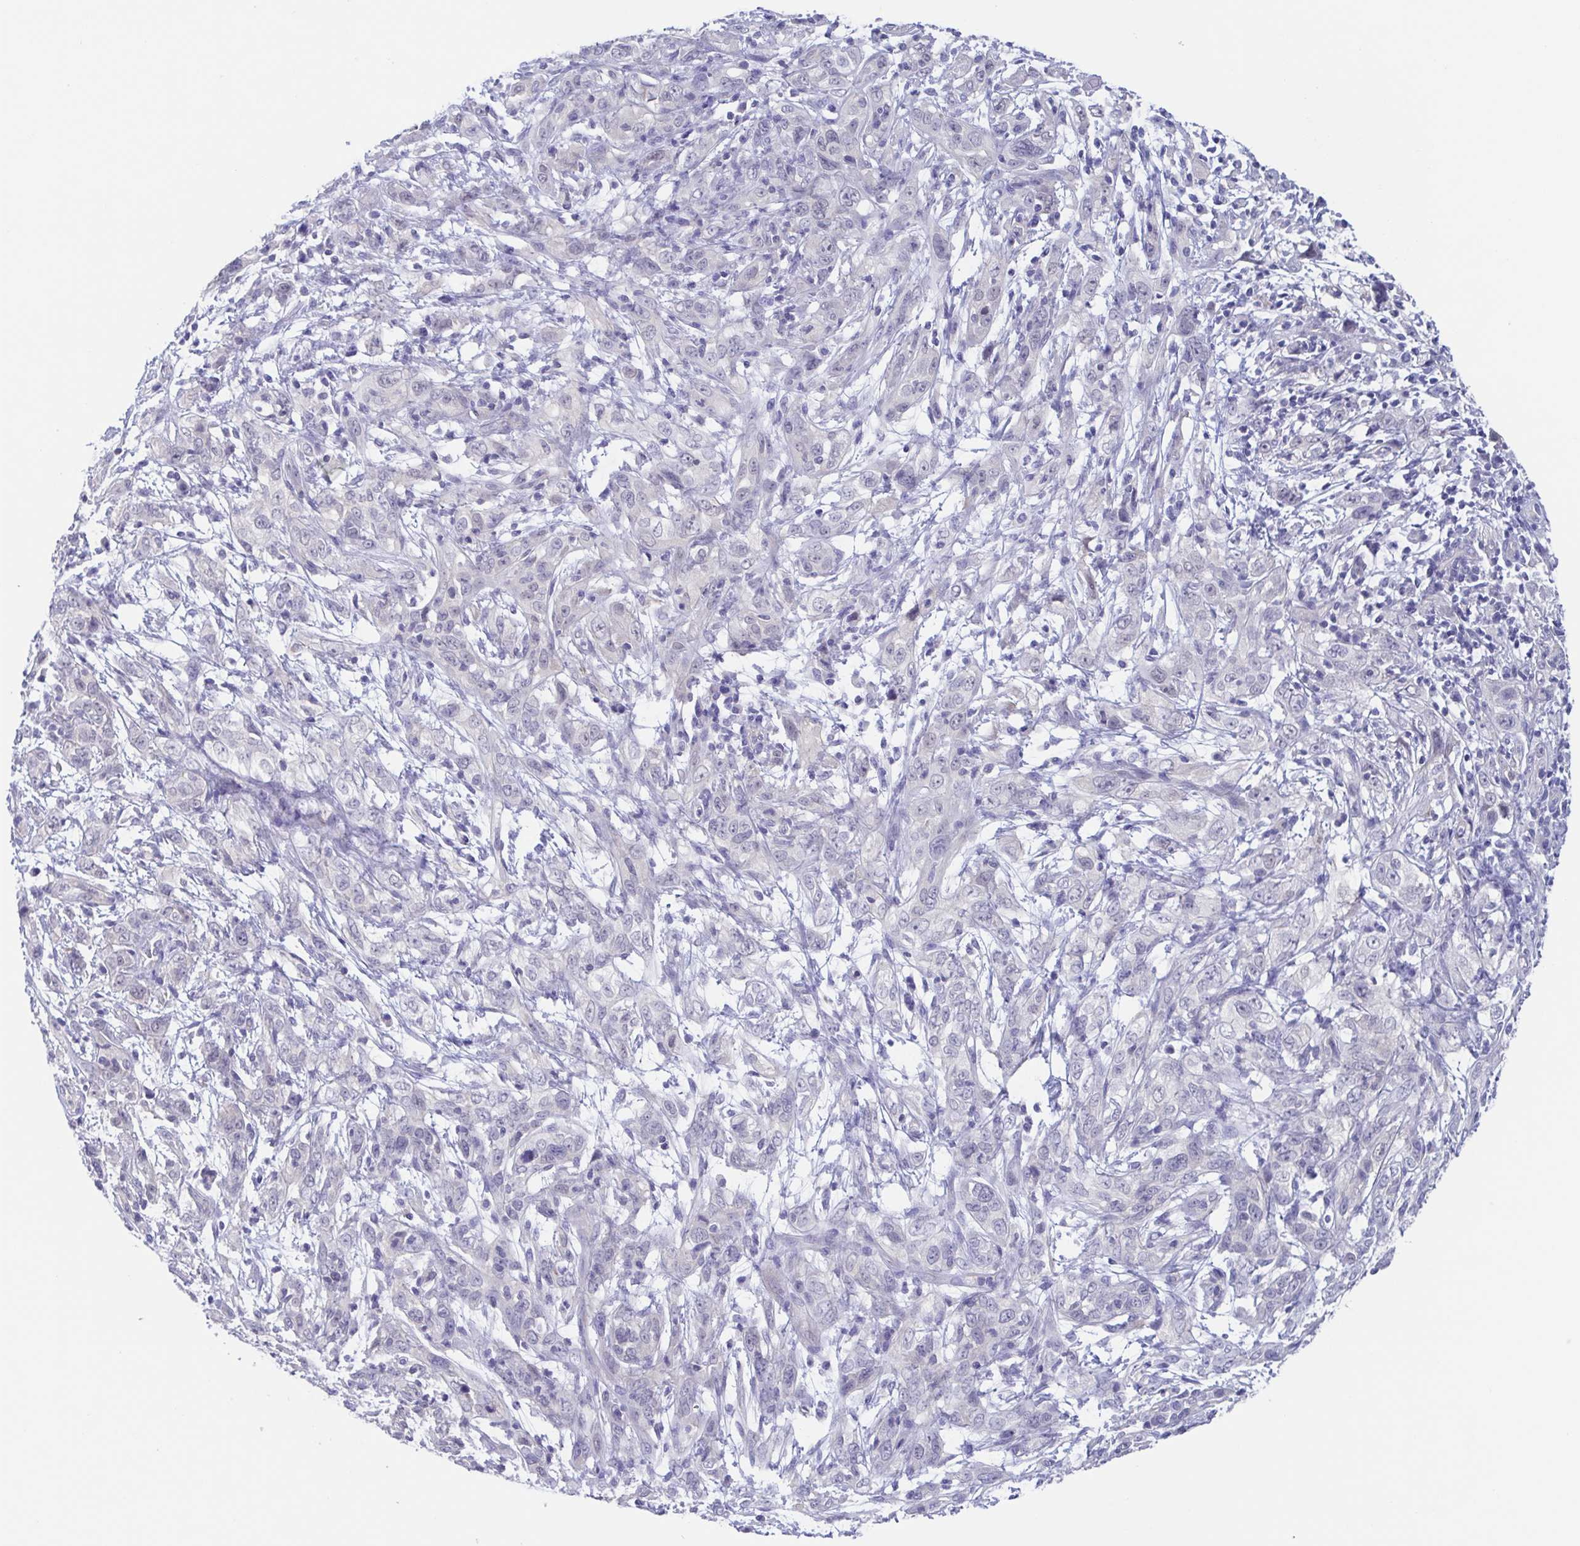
{"staining": {"intensity": "negative", "quantity": "none", "location": "none"}, "tissue": "cervical cancer", "cell_type": "Tumor cells", "image_type": "cancer", "snomed": [{"axis": "morphology", "description": "Adenocarcinoma, NOS"}, {"axis": "topography", "description": "Cervix"}], "caption": "Tumor cells are negative for brown protein staining in cervical cancer (adenocarcinoma). Brightfield microscopy of IHC stained with DAB (brown) and hematoxylin (blue), captured at high magnification.", "gene": "TEX12", "patient": {"sex": "female", "age": 40}}